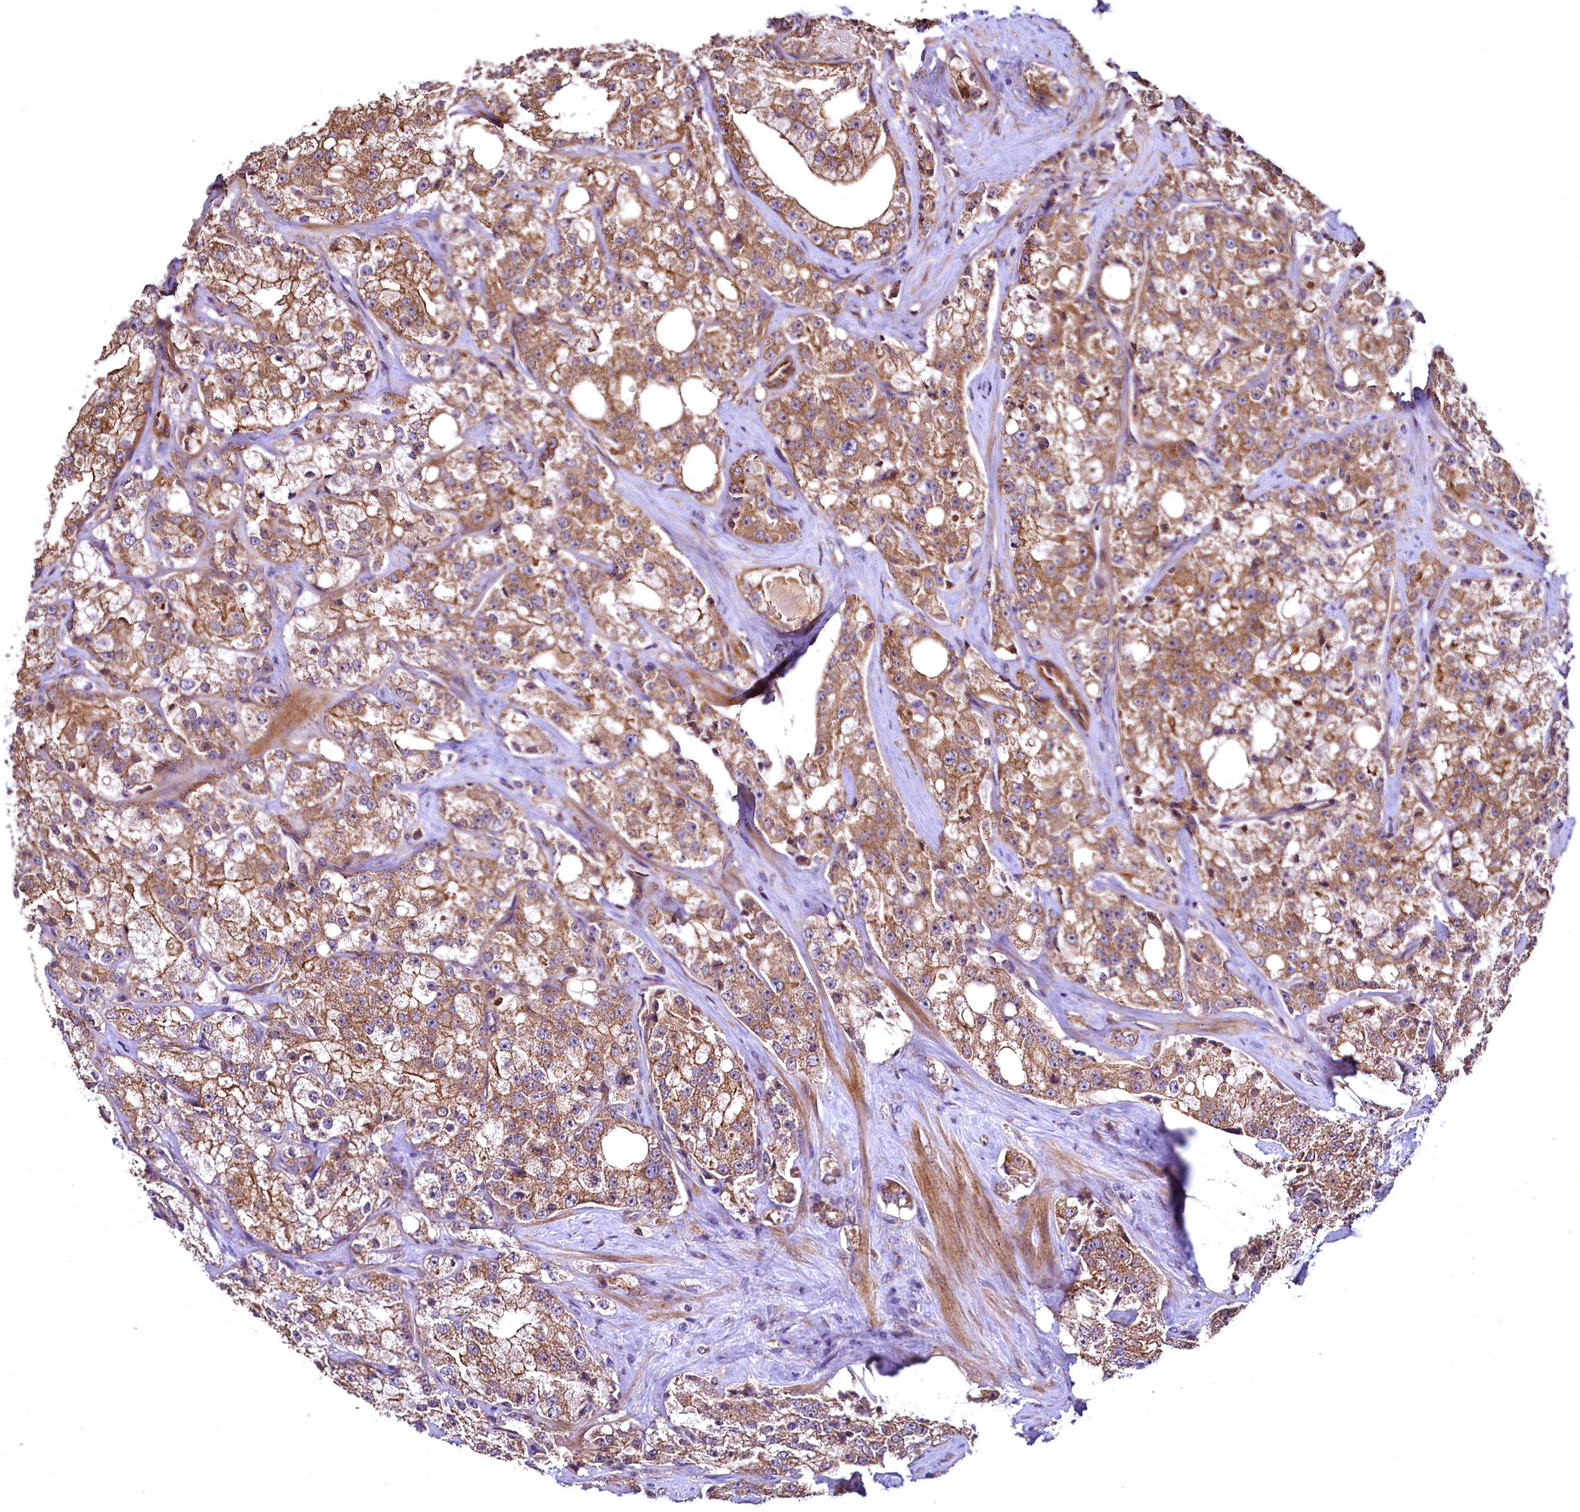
{"staining": {"intensity": "moderate", "quantity": ">75%", "location": "cytoplasmic/membranous"}, "tissue": "prostate cancer", "cell_type": "Tumor cells", "image_type": "cancer", "snomed": [{"axis": "morphology", "description": "Adenocarcinoma, High grade"}, {"axis": "topography", "description": "Prostate"}], "caption": "DAB (3,3'-diaminobenzidine) immunohistochemical staining of human prostate cancer shows moderate cytoplasmic/membranous protein positivity in about >75% of tumor cells. The protein of interest is stained brown, and the nuclei are stained in blue (DAB (3,3'-diaminobenzidine) IHC with brightfield microscopy, high magnification).", "gene": "TBCEL", "patient": {"sex": "male", "age": 64}}